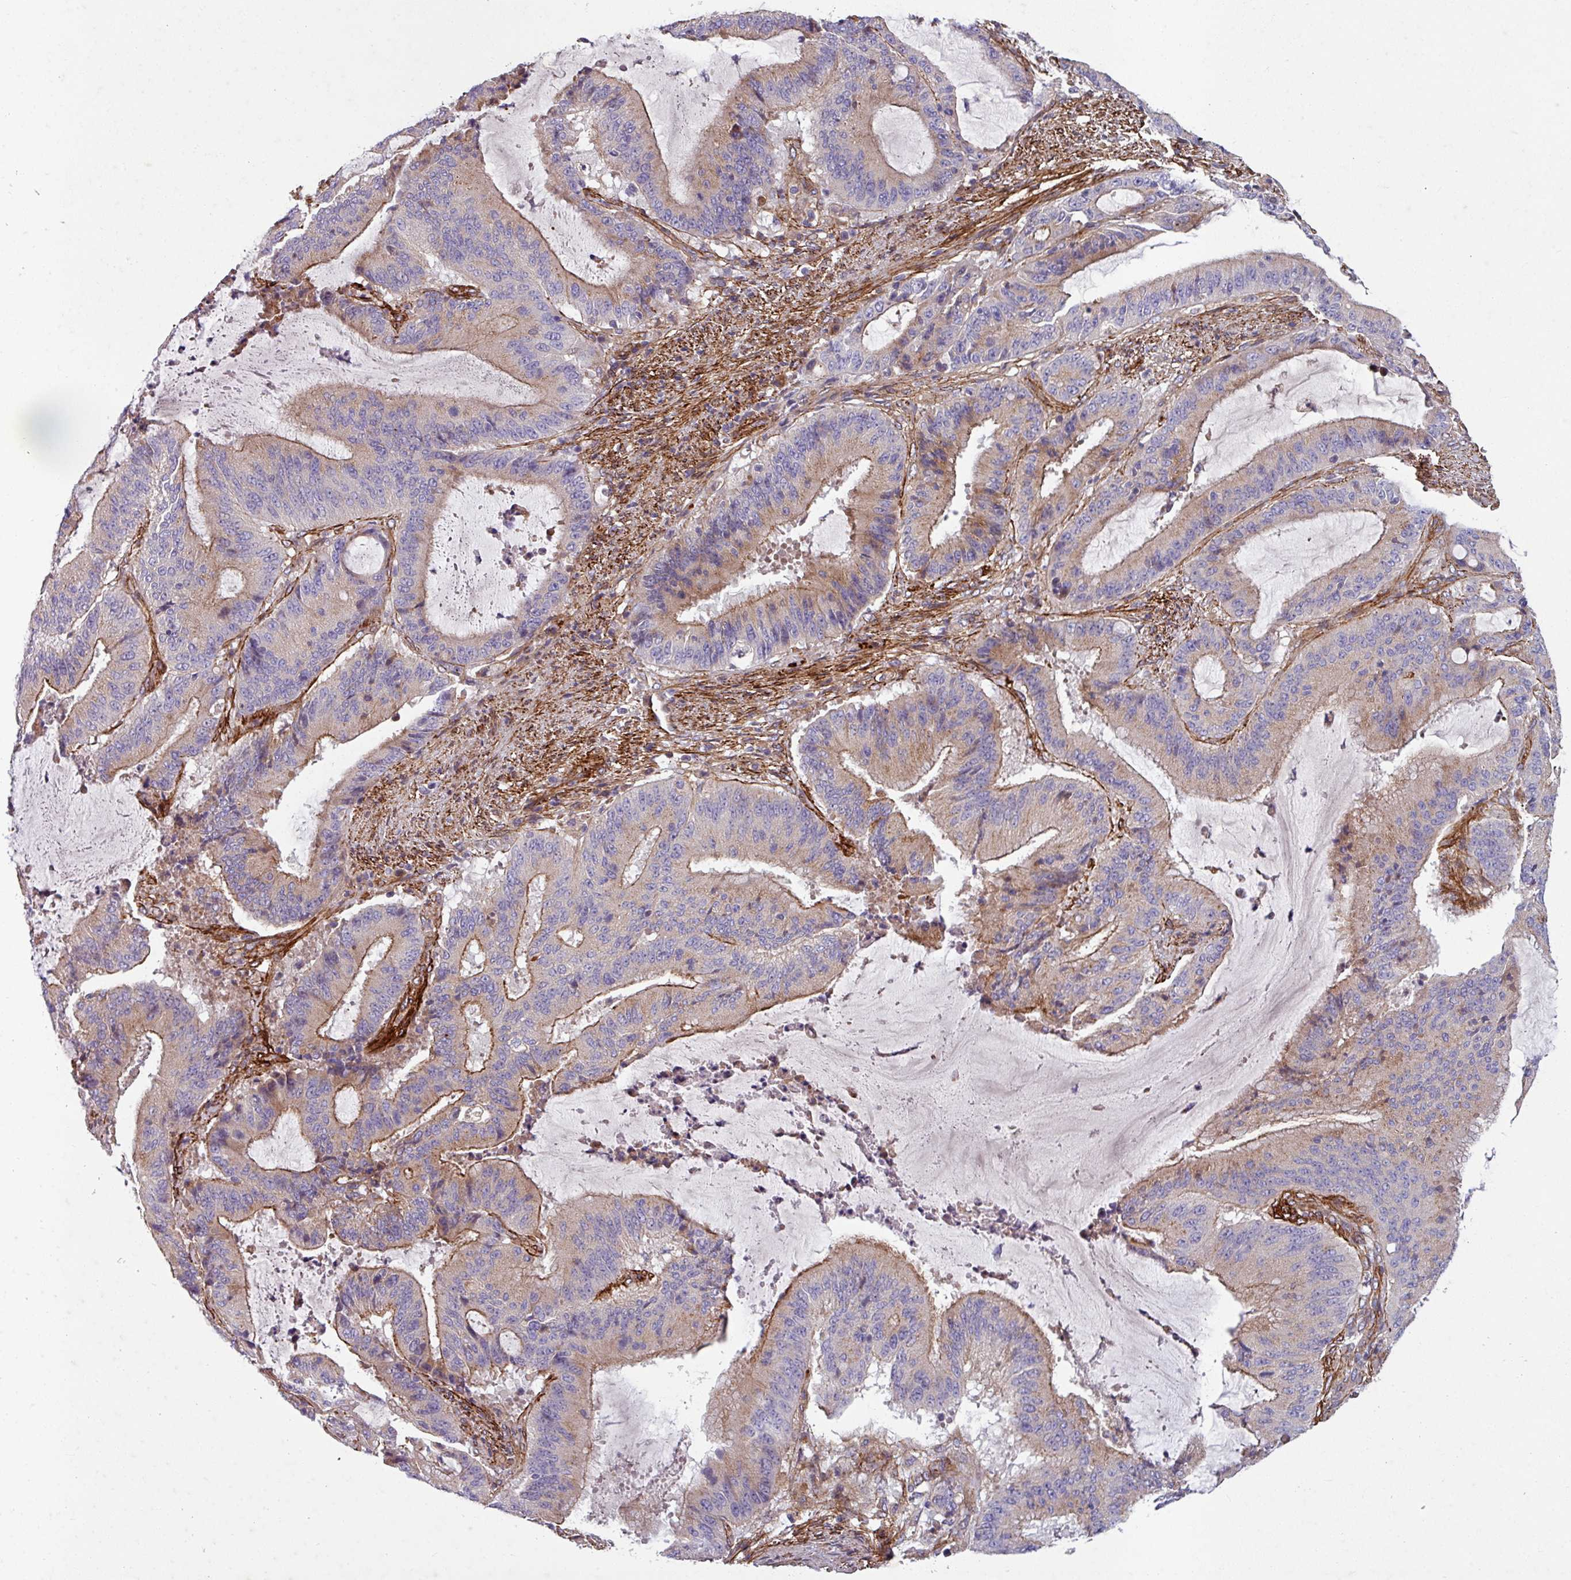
{"staining": {"intensity": "moderate", "quantity": ">75%", "location": "cytoplasmic/membranous"}, "tissue": "liver cancer", "cell_type": "Tumor cells", "image_type": "cancer", "snomed": [{"axis": "morphology", "description": "Normal tissue, NOS"}, {"axis": "morphology", "description": "Cholangiocarcinoma"}, {"axis": "topography", "description": "Liver"}, {"axis": "topography", "description": "Peripheral nerve tissue"}], "caption": "Cholangiocarcinoma (liver) stained with DAB IHC displays medium levels of moderate cytoplasmic/membranous expression in approximately >75% of tumor cells.", "gene": "ATP2C2", "patient": {"sex": "female", "age": 73}}